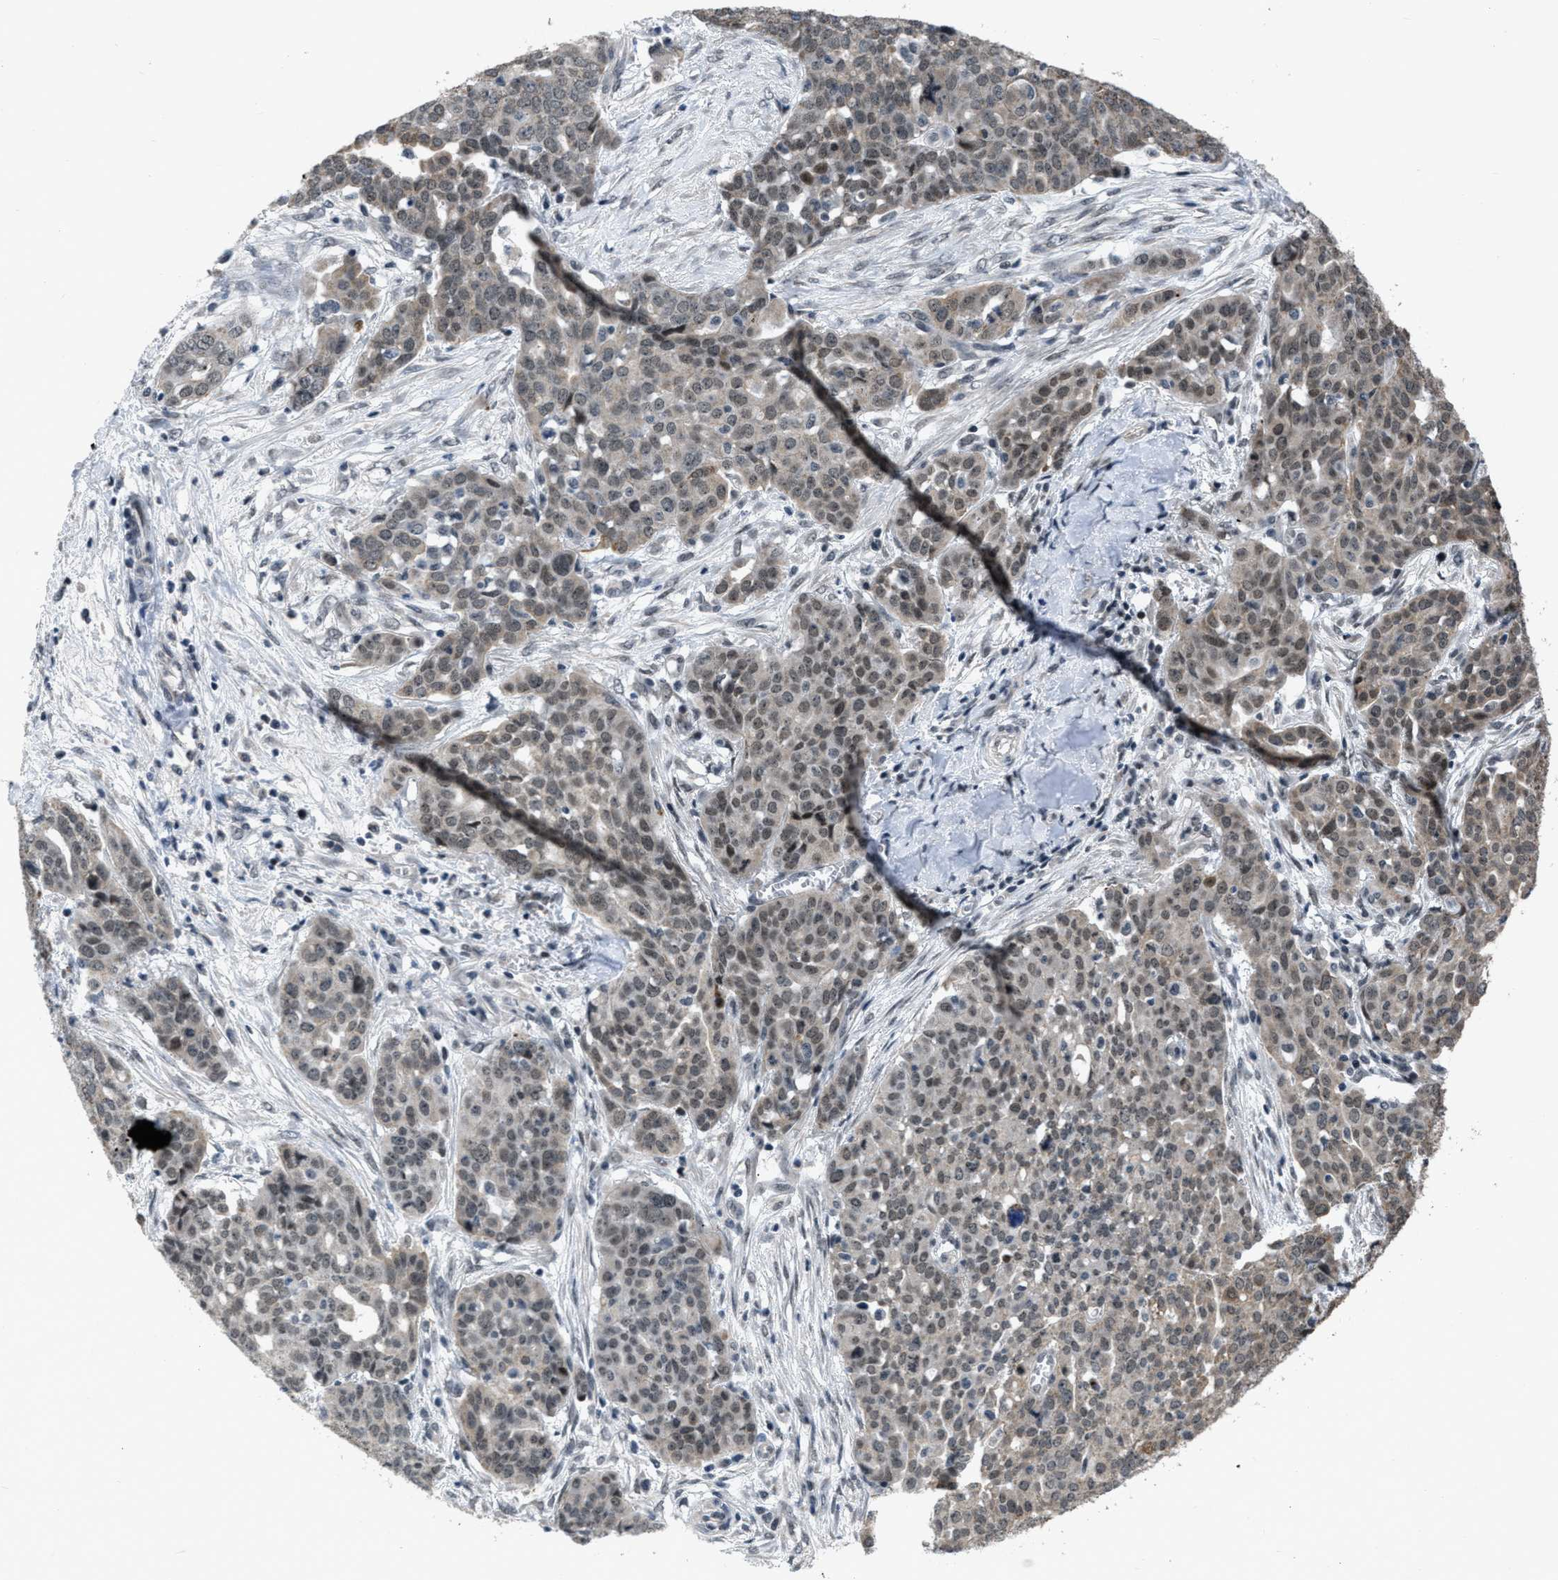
{"staining": {"intensity": "weak", "quantity": "<25%", "location": "nuclear"}, "tissue": "ovarian cancer", "cell_type": "Tumor cells", "image_type": "cancer", "snomed": [{"axis": "morphology", "description": "Cystadenocarcinoma, serous, NOS"}, {"axis": "topography", "description": "Soft tissue"}, {"axis": "topography", "description": "Ovary"}], "caption": "Ovarian cancer (serous cystadenocarcinoma) stained for a protein using immunohistochemistry displays no staining tumor cells.", "gene": "ZNHIT1", "patient": {"sex": "female", "age": 57}}